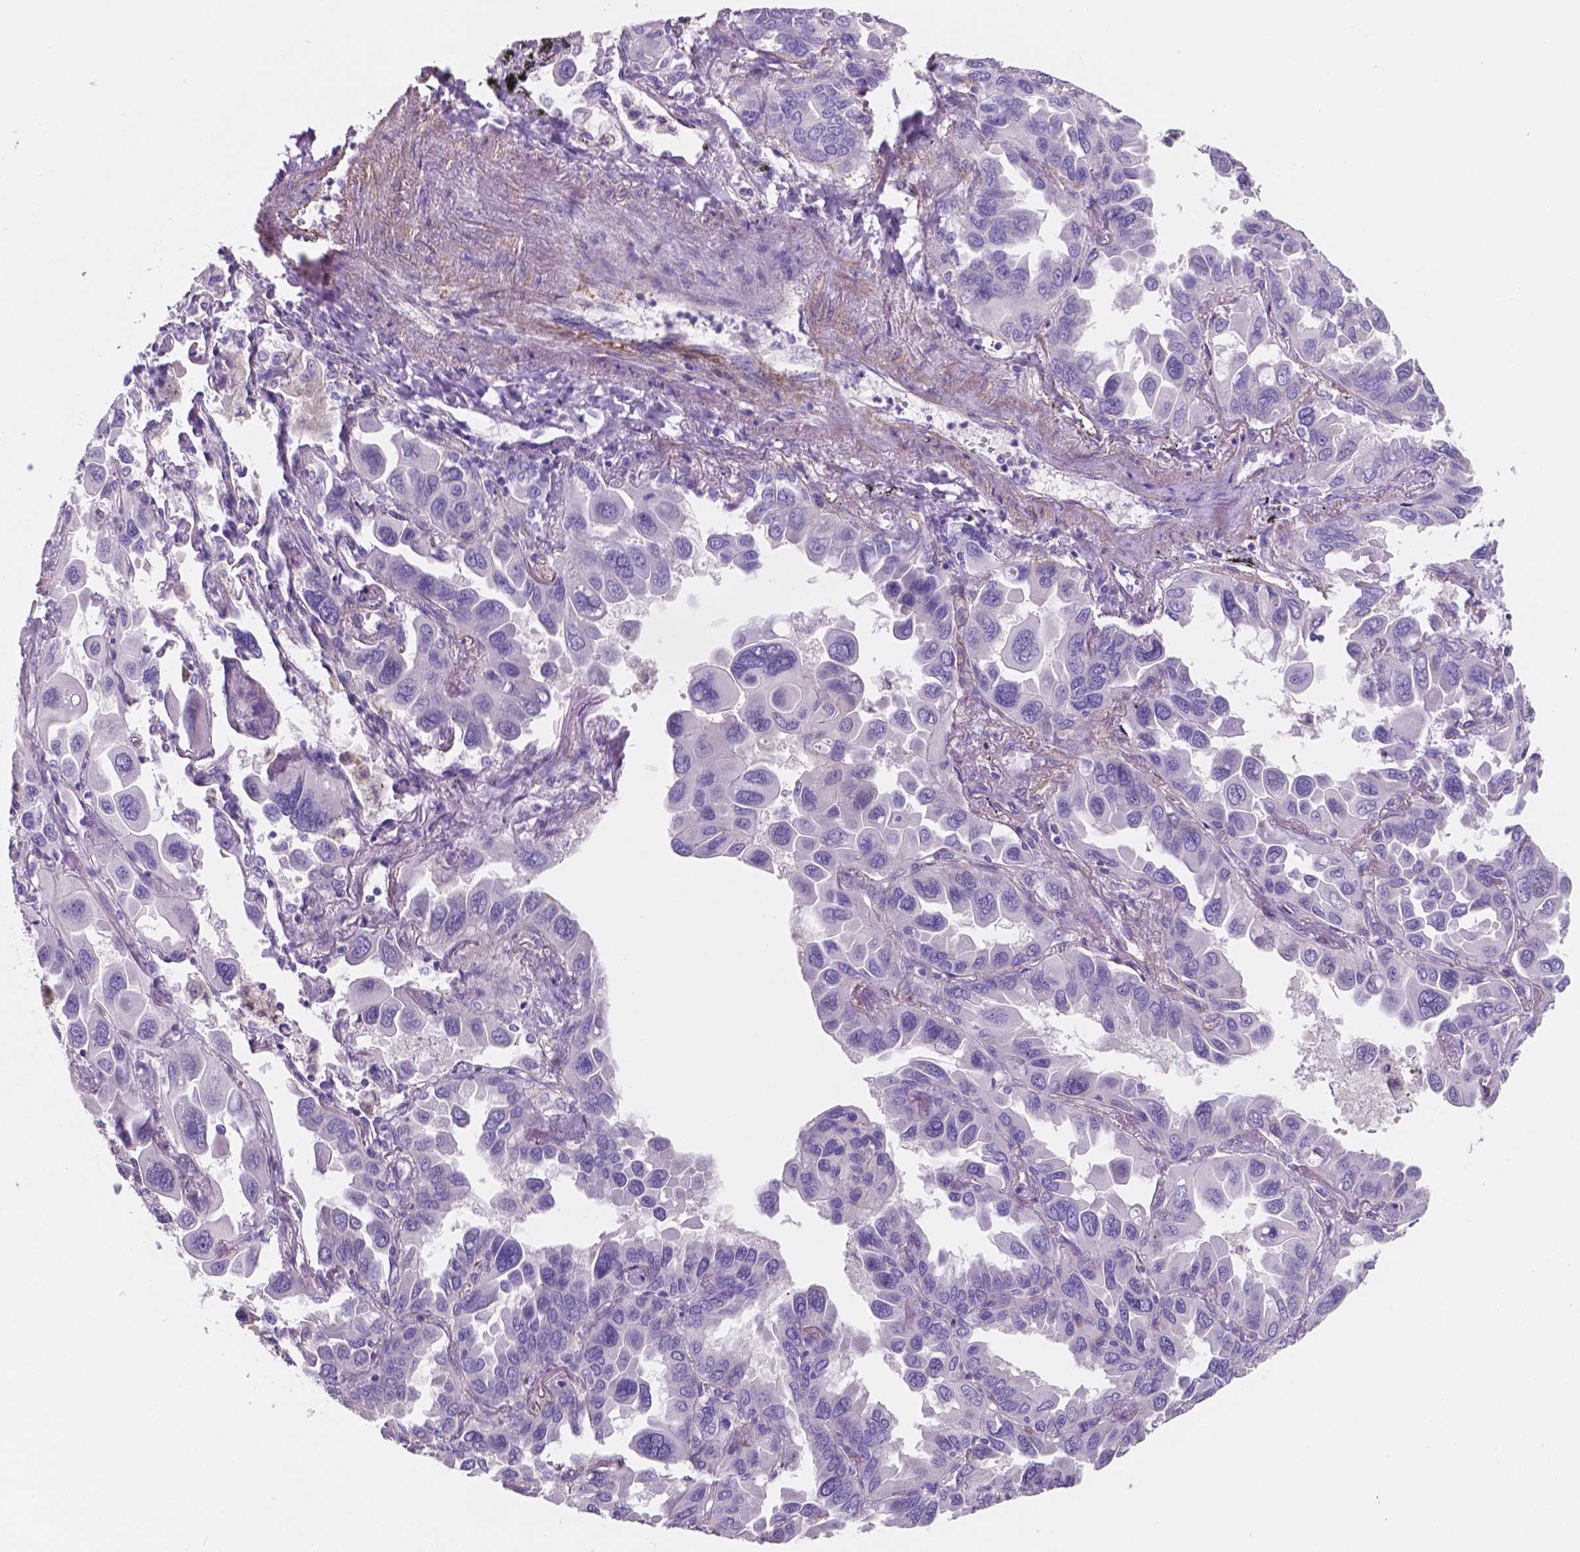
{"staining": {"intensity": "negative", "quantity": "none", "location": "none"}, "tissue": "lung cancer", "cell_type": "Tumor cells", "image_type": "cancer", "snomed": [{"axis": "morphology", "description": "Adenocarcinoma, NOS"}, {"axis": "topography", "description": "Lung"}], "caption": "High power microscopy photomicrograph of an immunohistochemistry (IHC) image of adenocarcinoma (lung), revealing no significant expression in tumor cells.", "gene": "TOR2A", "patient": {"sex": "male", "age": 64}}